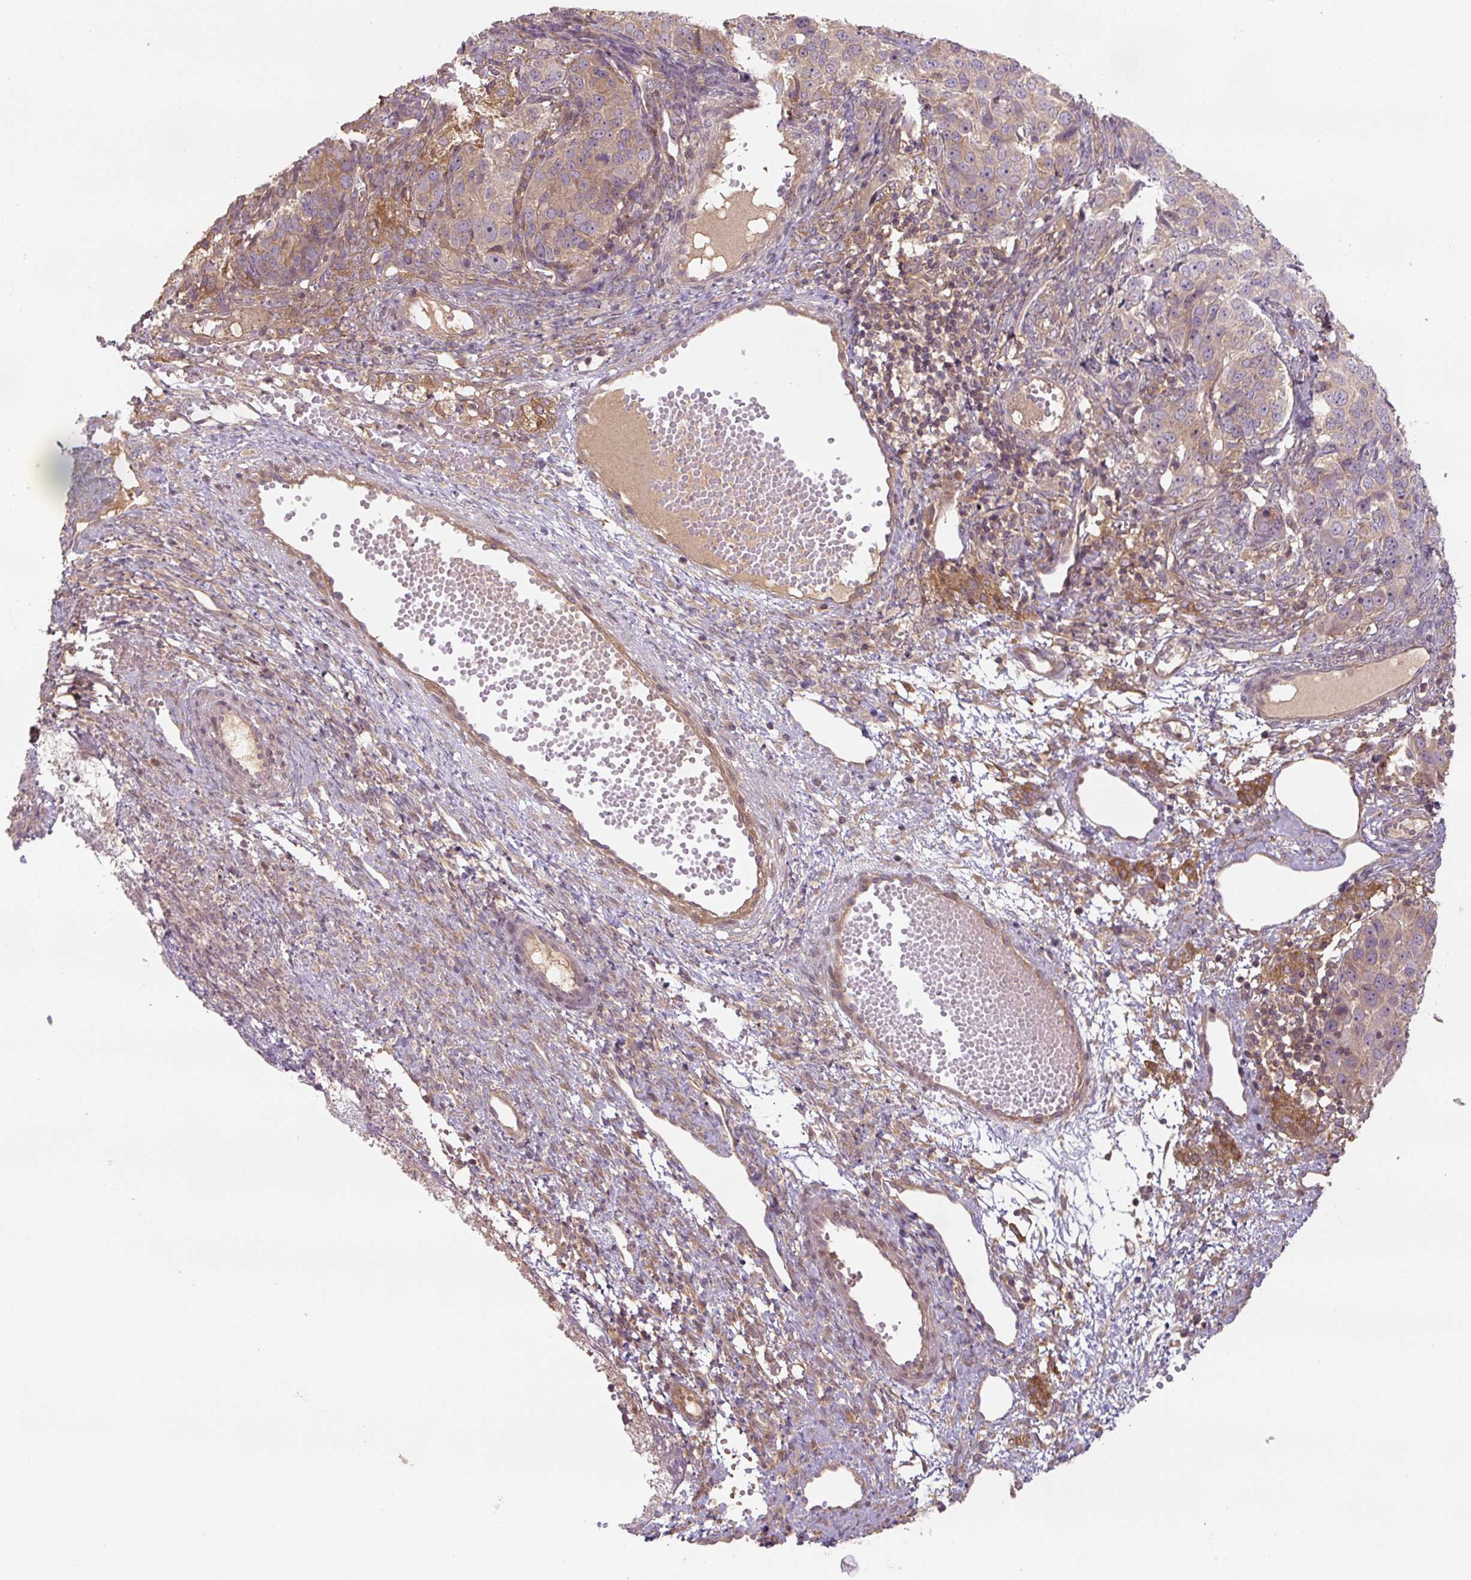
{"staining": {"intensity": "weak", "quantity": "<25%", "location": "cytoplasmic/membranous"}, "tissue": "ovarian cancer", "cell_type": "Tumor cells", "image_type": "cancer", "snomed": [{"axis": "morphology", "description": "Carcinoma, endometroid"}, {"axis": "topography", "description": "Ovary"}], "caption": "Micrograph shows no significant protein staining in tumor cells of endometroid carcinoma (ovarian).", "gene": "C2orf73", "patient": {"sex": "female", "age": 51}}